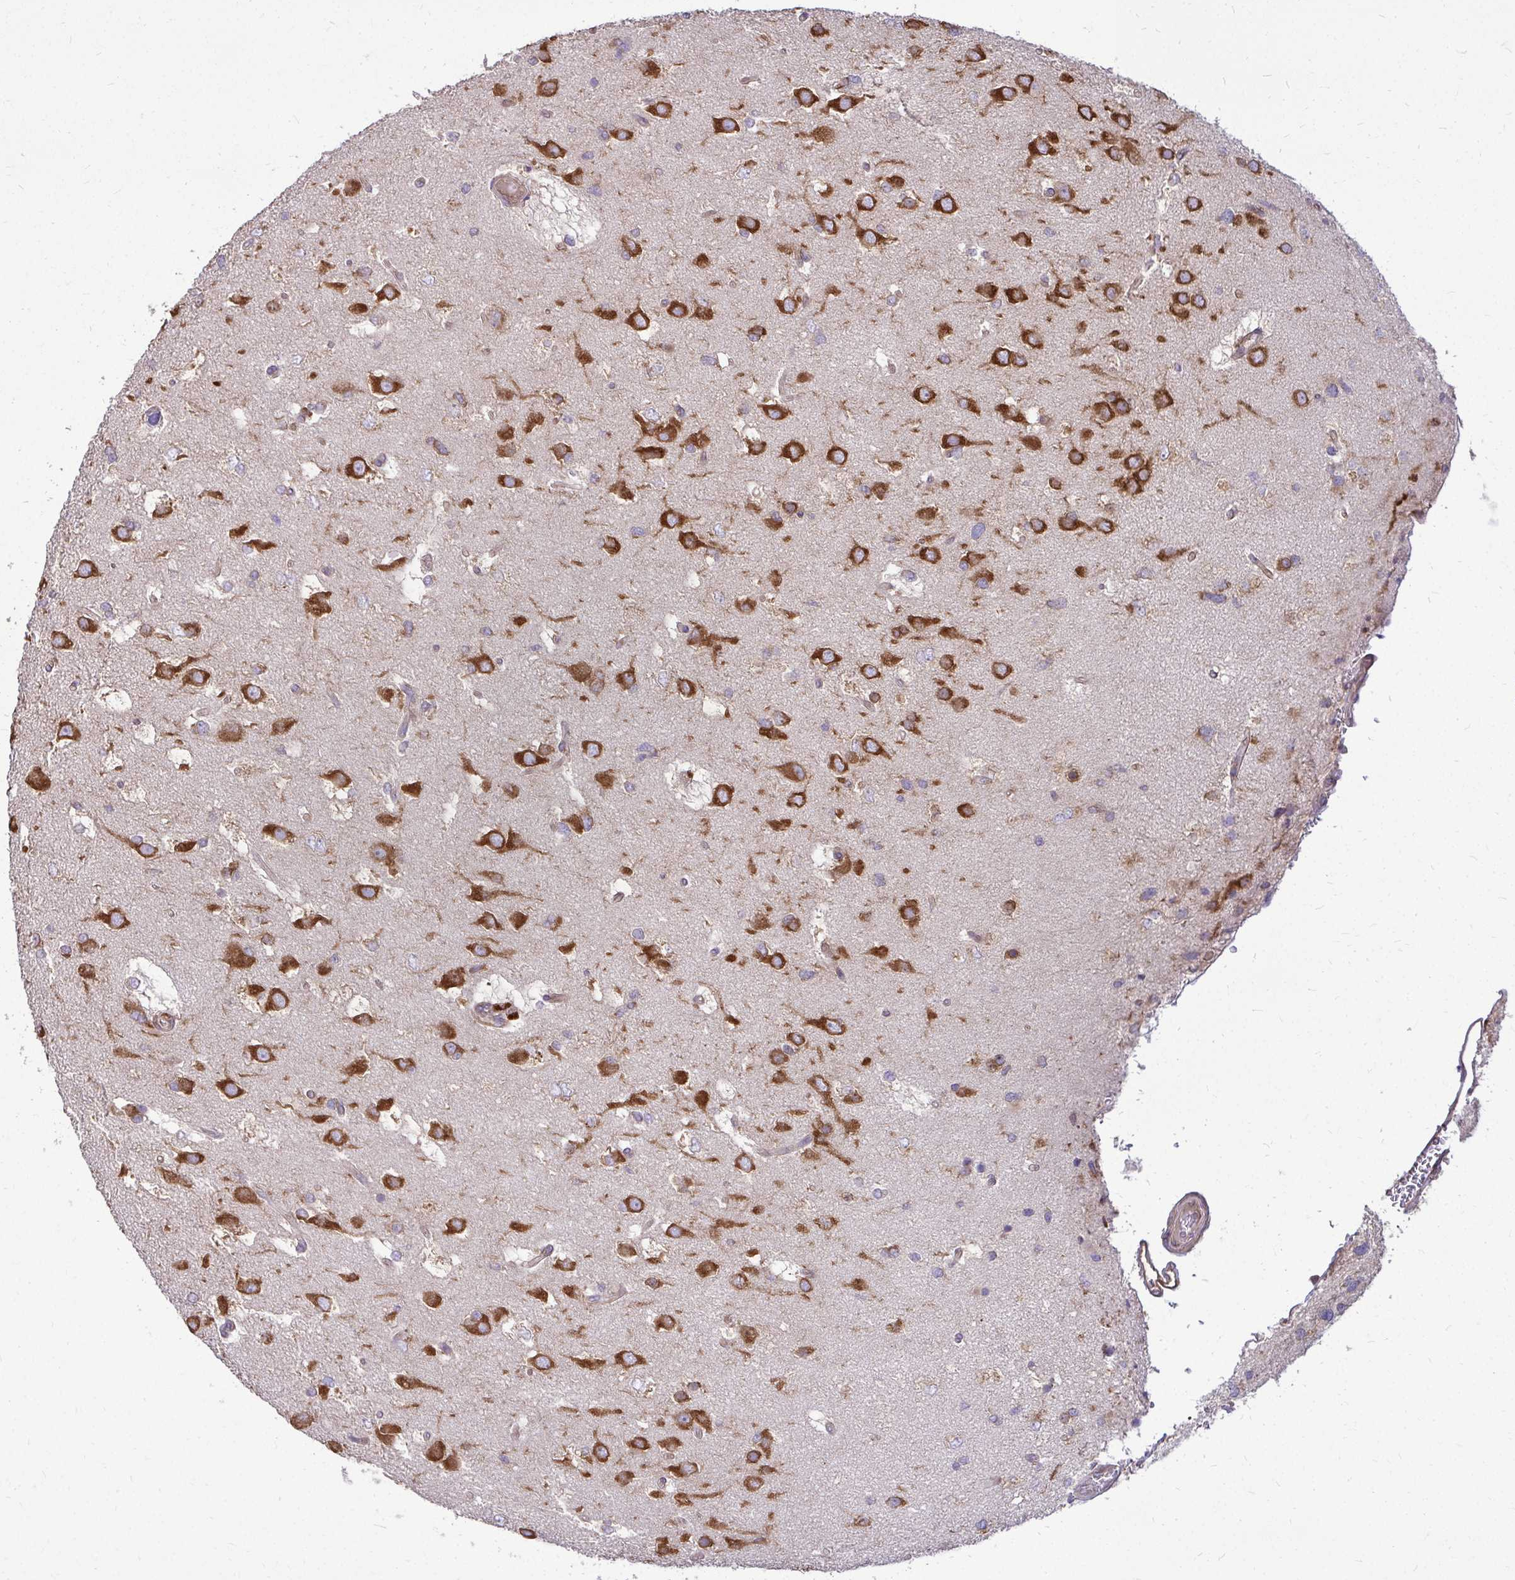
{"staining": {"intensity": "strong", "quantity": "25%-75%", "location": "cytoplasmic/membranous"}, "tissue": "glioma", "cell_type": "Tumor cells", "image_type": "cancer", "snomed": [{"axis": "morphology", "description": "Glioma, malignant, High grade"}, {"axis": "topography", "description": "Brain"}], "caption": "Immunohistochemistry staining of malignant high-grade glioma, which demonstrates high levels of strong cytoplasmic/membranous expression in about 25%-75% of tumor cells indicating strong cytoplasmic/membranous protein positivity. The staining was performed using DAB (3,3'-diaminobenzidine) (brown) for protein detection and nuclei were counterstained in hematoxylin (blue).", "gene": "FMR1", "patient": {"sex": "male", "age": 53}}